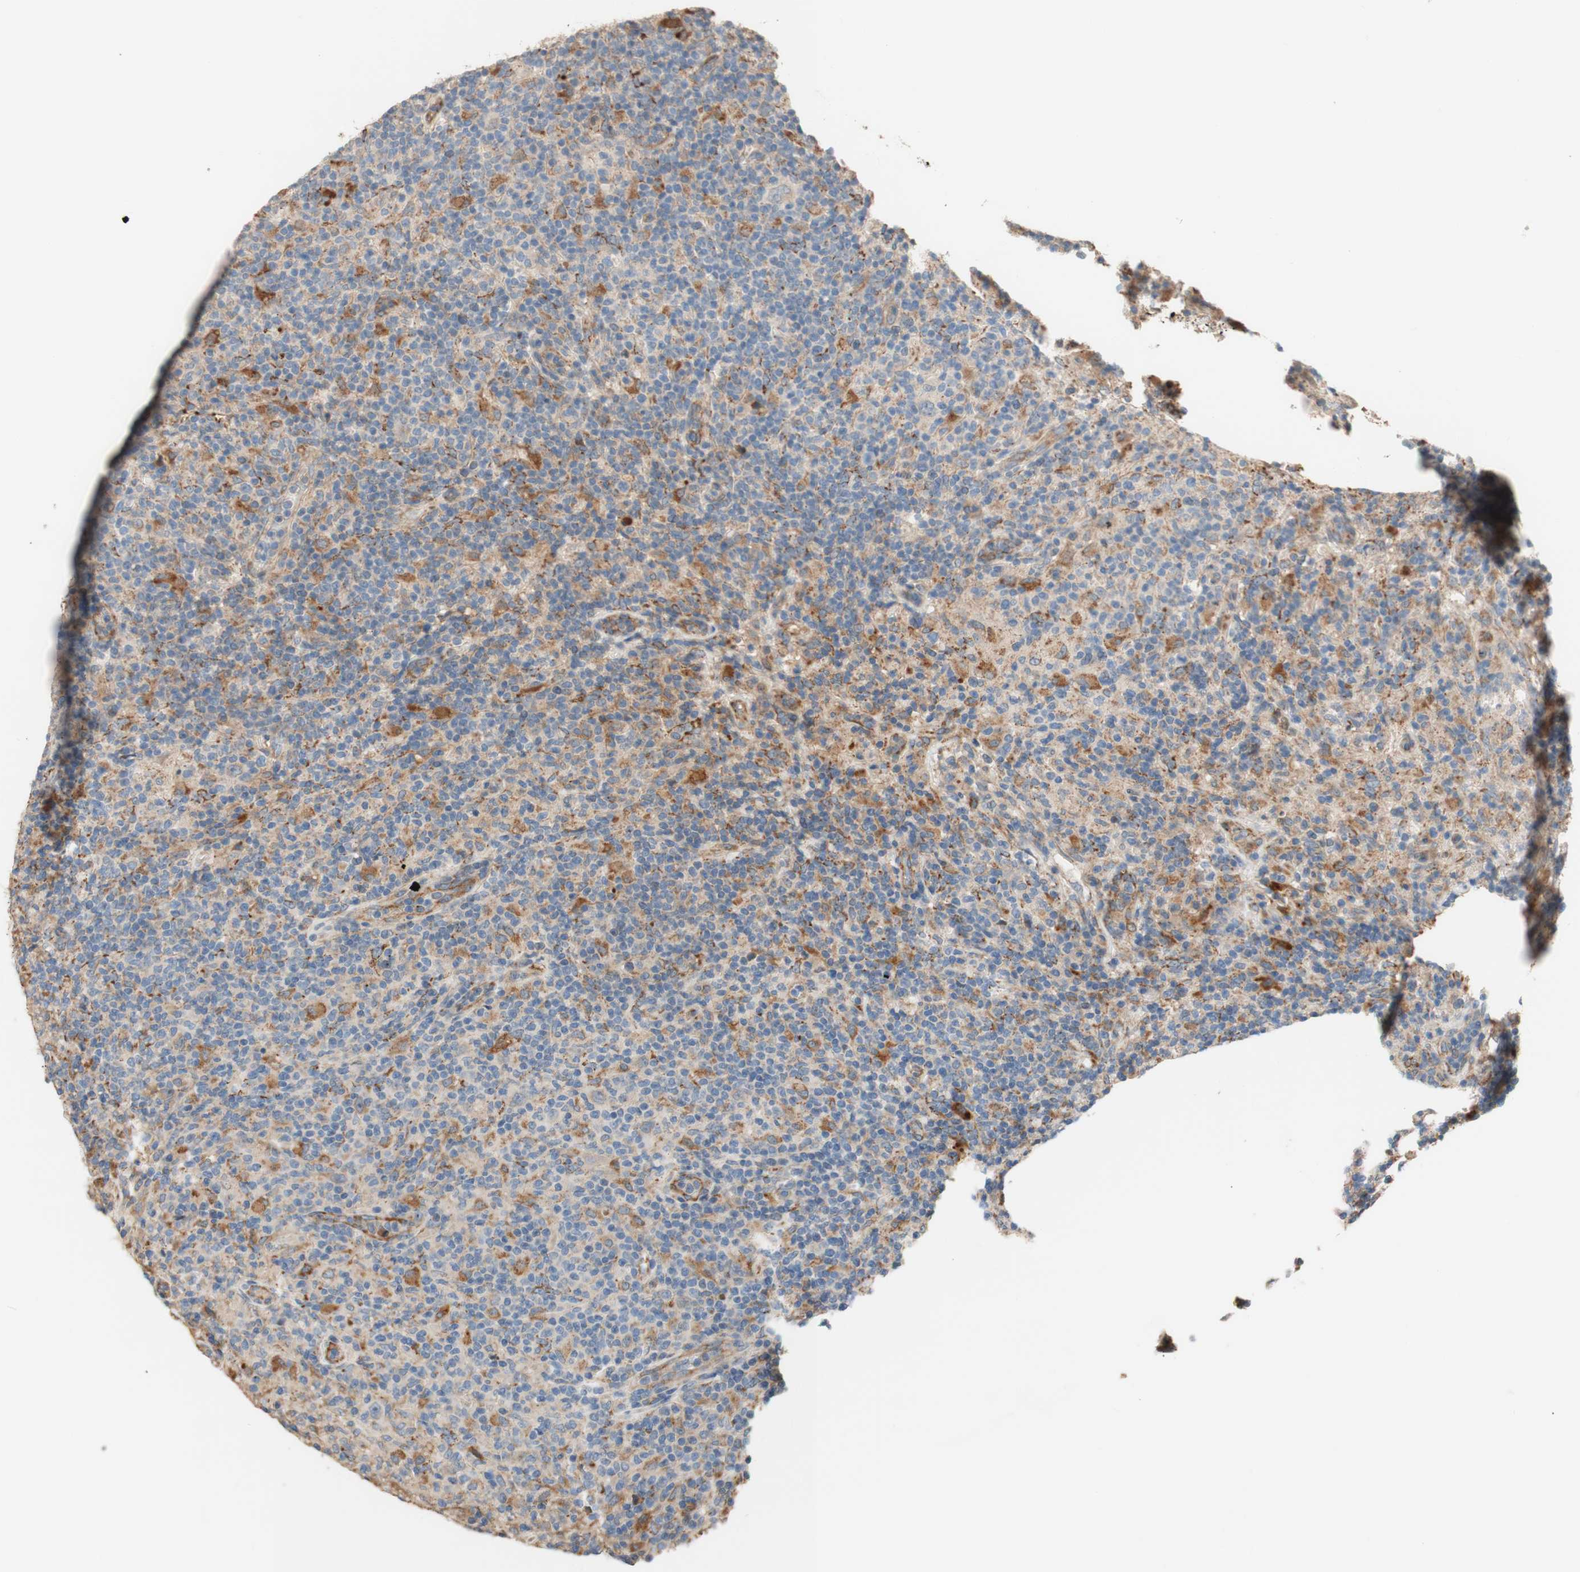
{"staining": {"intensity": "weak", "quantity": ">75%", "location": "cytoplasmic/membranous"}, "tissue": "lymphoma", "cell_type": "Tumor cells", "image_type": "cancer", "snomed": [{"axis": "morphology", "description": "Hodgkin's disease, NOS"}, {"axis": "topography", "description": "Lymph node"}], "caption": "Tumor cells reveal low levels of weak cytoplasmic/membranous positivity in approximately >75% of cells in human lymphoma.", "gene": "PTPN21", "patient": {"sex": "male", "age": 70}}